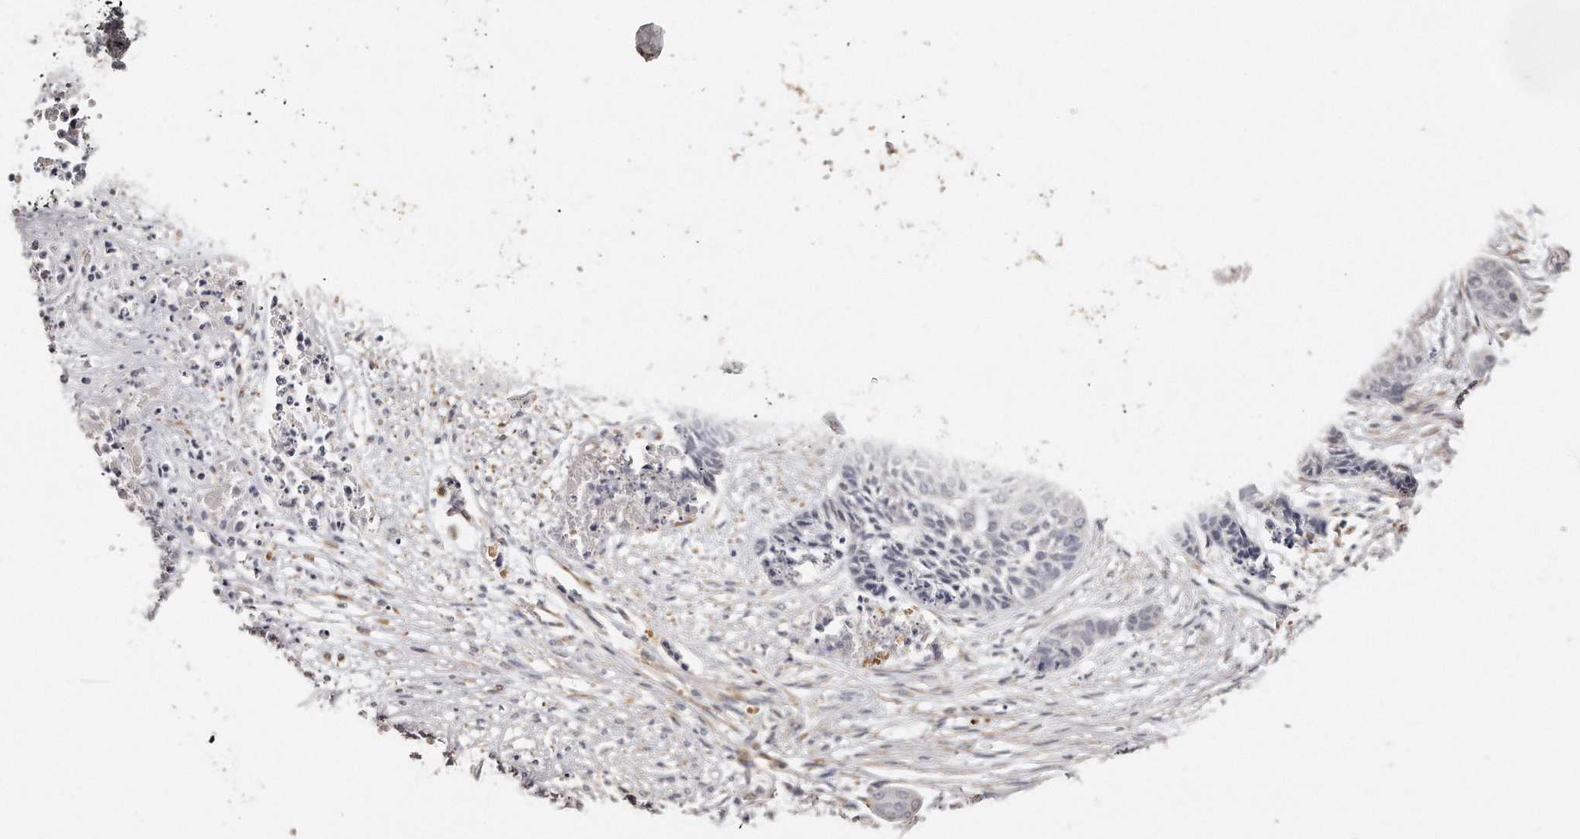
{"staining": {"intensity": "negative", "quantity": "none", "location": "none"}, "tissue": "skin cancer", "cell_type": "Tumor cells", "image_type": "cancer", "snomed": [{"axis": "morphology", "description": "Basal cell carcinoma"}, {"axis": "topography", "description": "Skin"}], "caption": "This is an IHC histopathology image of skin cancer. There is no staining in tumor cells.", "gene": "ZYG11A", "patient": {"sex": "female", "age": 64}}